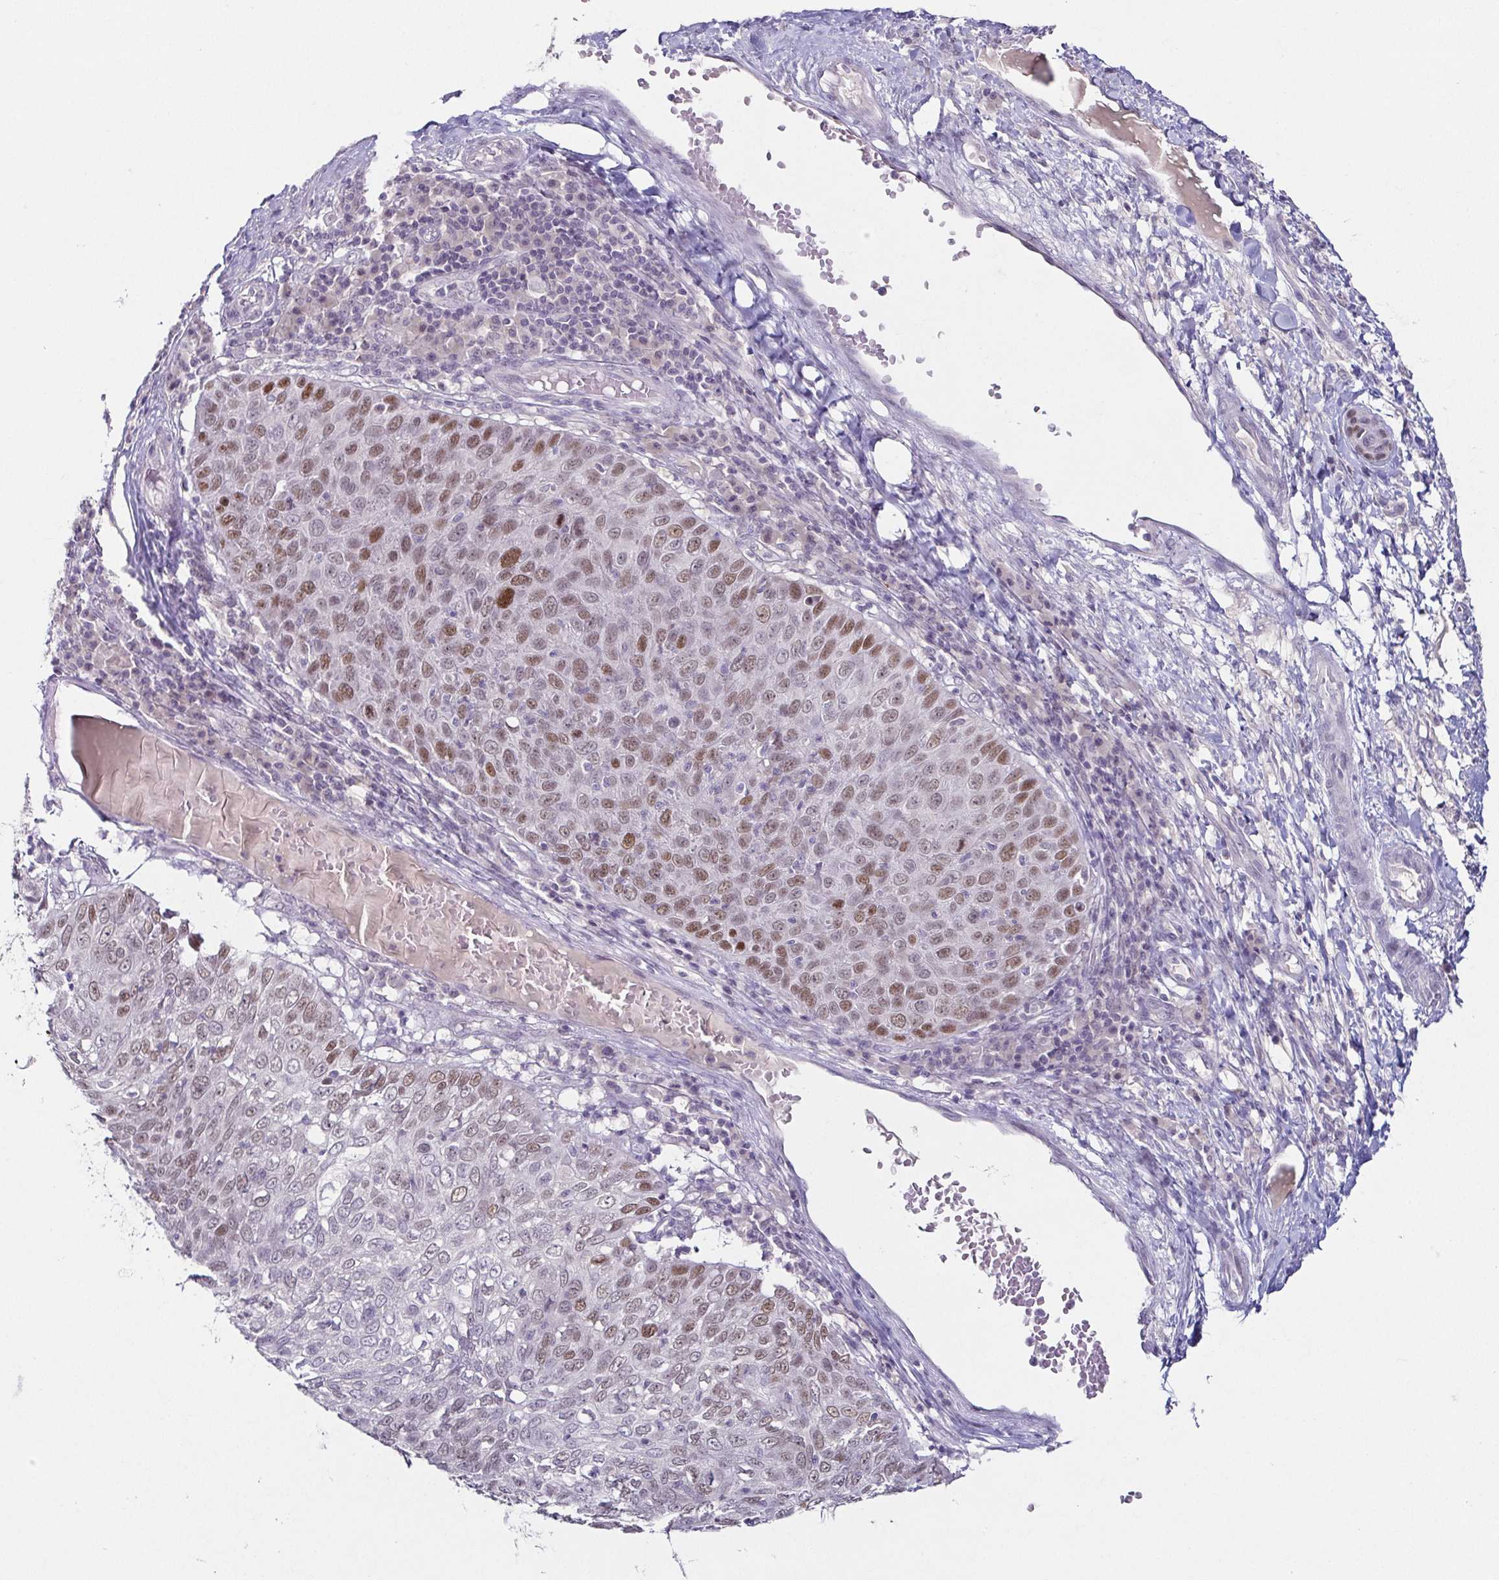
{"staining": {"intensity": "strong", "quantity": "25%-75%", "location": "nuclear"}, "tissue": "skin cancer", "cell_type": "Tumor cells", "image_type": "cancer", "snomed": [{"axis": "morphology", "description": "Squamous cell carcinoma, NOS"}, {"axis": "topography", "description": "Skin"}], "caption": "Protein staining exhibits strong nuclear staining in about 25%-75% of tumor cells in skin cancer. Nuclei are stained in blue.", "gene": "TP73", "patient": {"sex": "male", "age": 87}}